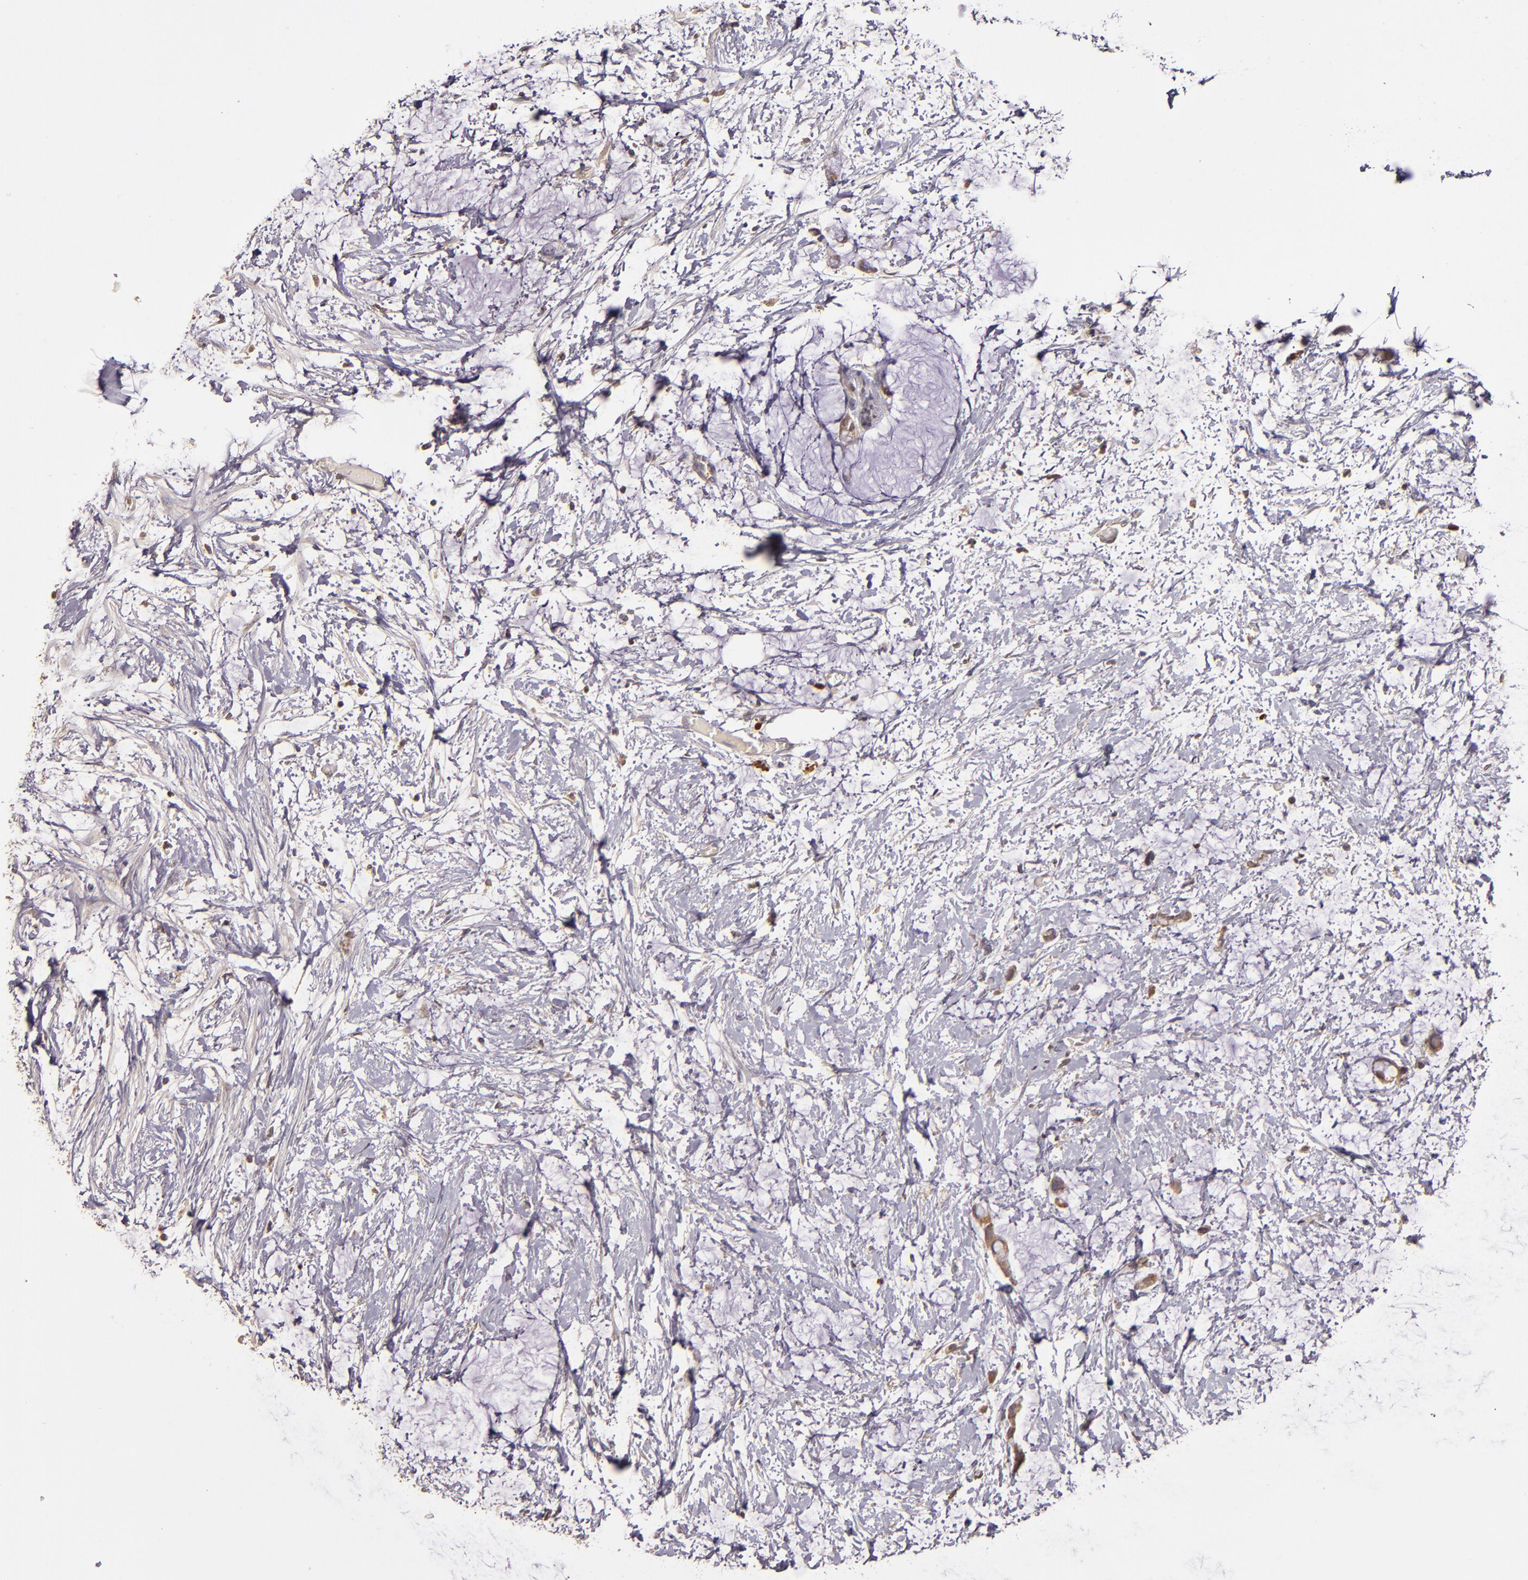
{"staining": {"intensity": "moderate", "quantity": ">75%", "location": "cytoplasmic/membranous"}, "tissue": "colorectal cancer", "cell_type": "Tumor cells", "image_type": "cancer", "snomed": [{"axis": "morphology", "description": "Normal tissue, NOS"}, {"axis": "morphology", "description": "Adenocarcinoma, NOS"}, {"axis": "topography", "description": "Colon"}, {"axis": "topography", "description": "Peripheral nerve tissue"}], "caption": "Brown immunohistochemical staining in human adenocarcinoma (colorectal) exhibits moderate cytoplasmic/membranous positivity in about >75% of tumor cells.", "gene": "ABL1", "patient": {"sex": "male", "age": 14}}